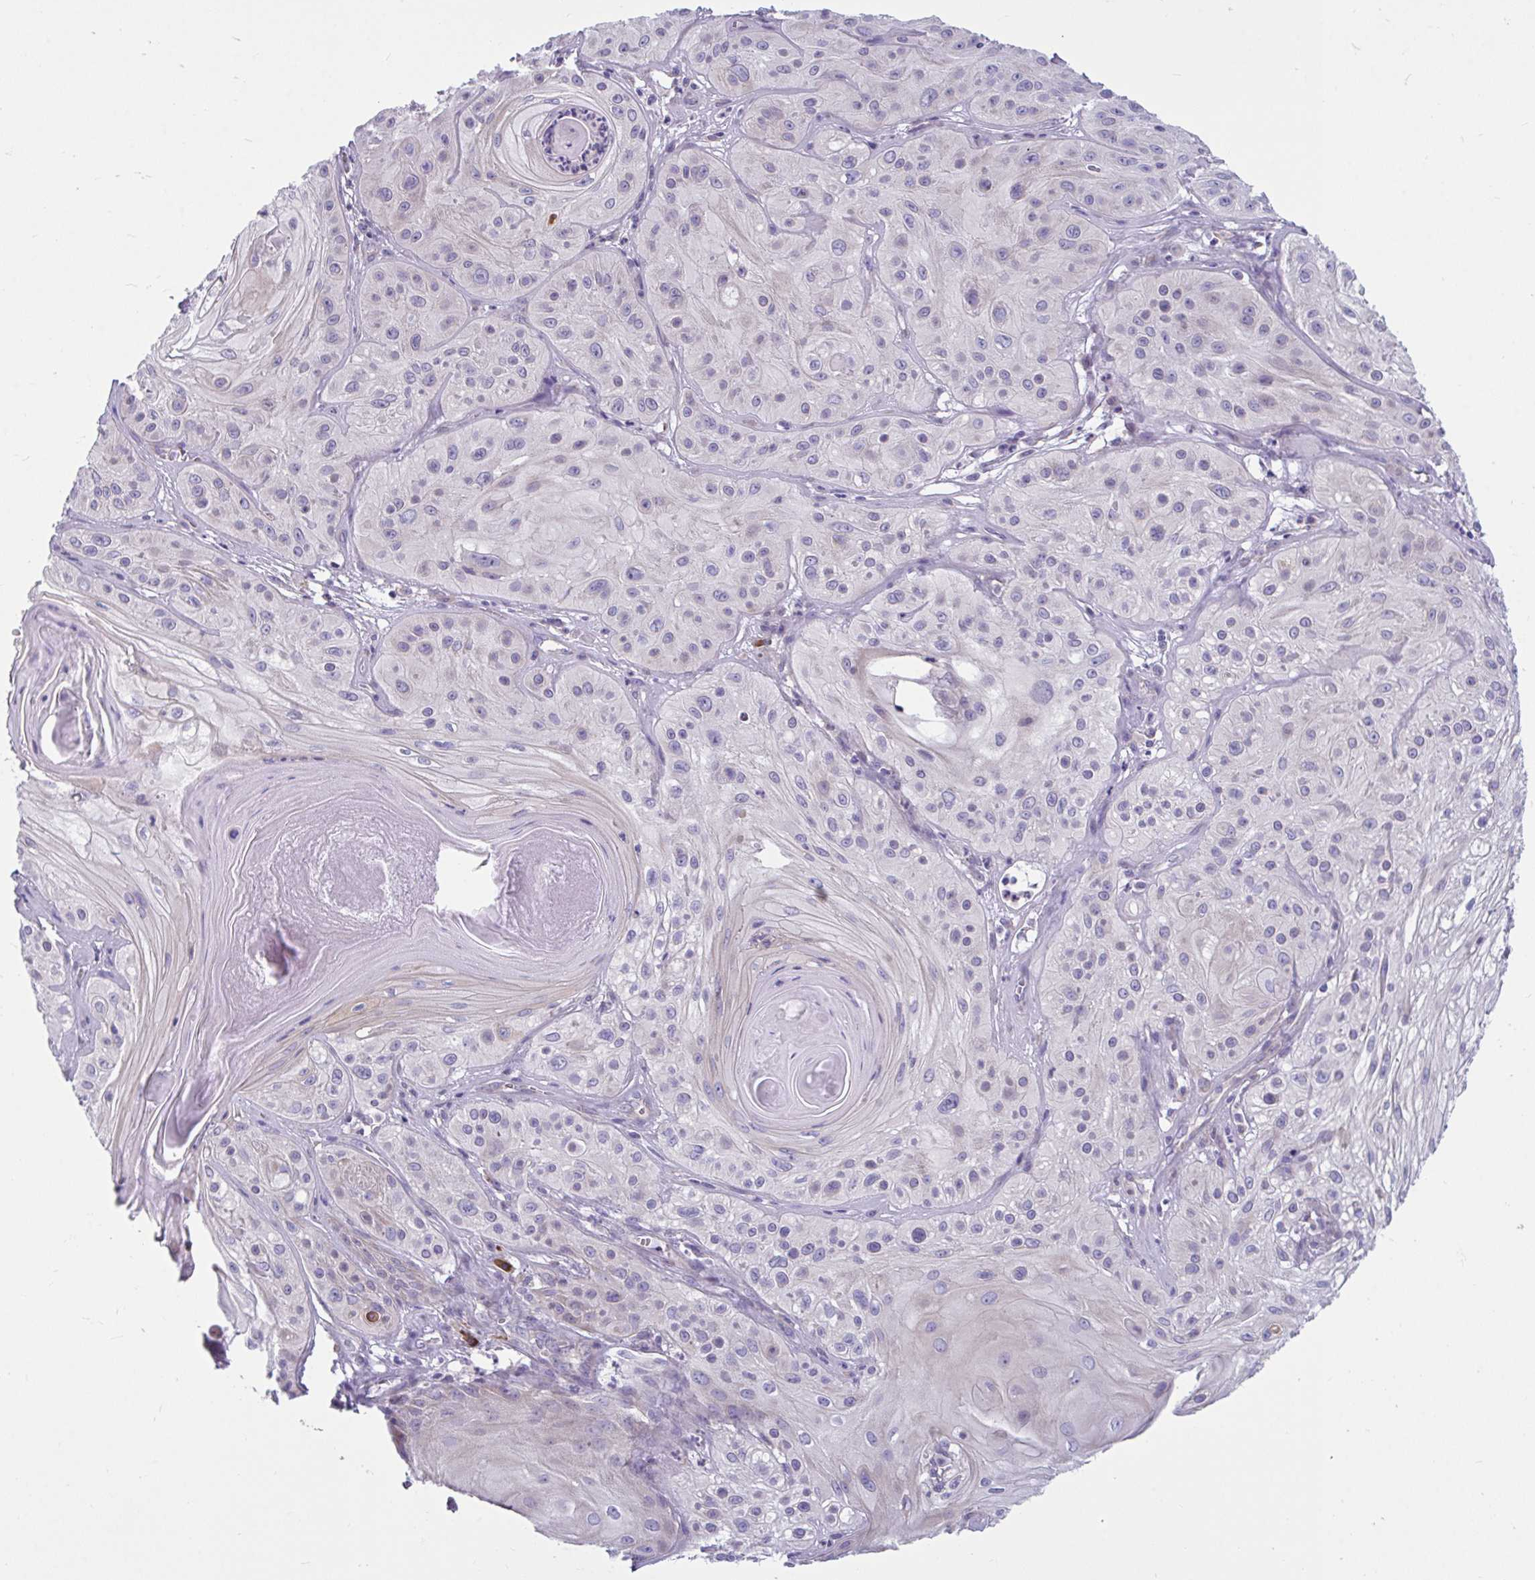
{"staining": {"intensity": "negative", "quantity": "none", "location": "none"}, "tissue": "skin cancer", "cell_type": "Tumor cells", "image_type": "cancer", "snomed": [{"axis": "morphology", "description": "Squamous cell carcinoma, NOS"}, {"axis": "topography", "description": "Skin"}], "caption": "An immunohistochemistry photomicrograph of skin squamous cell carcinoma is shown. There is no staining in tumor cells of skin squamous cell carcinoma.", "gene": "WBP1", "patient": {"sex": "male", "age": 85}}